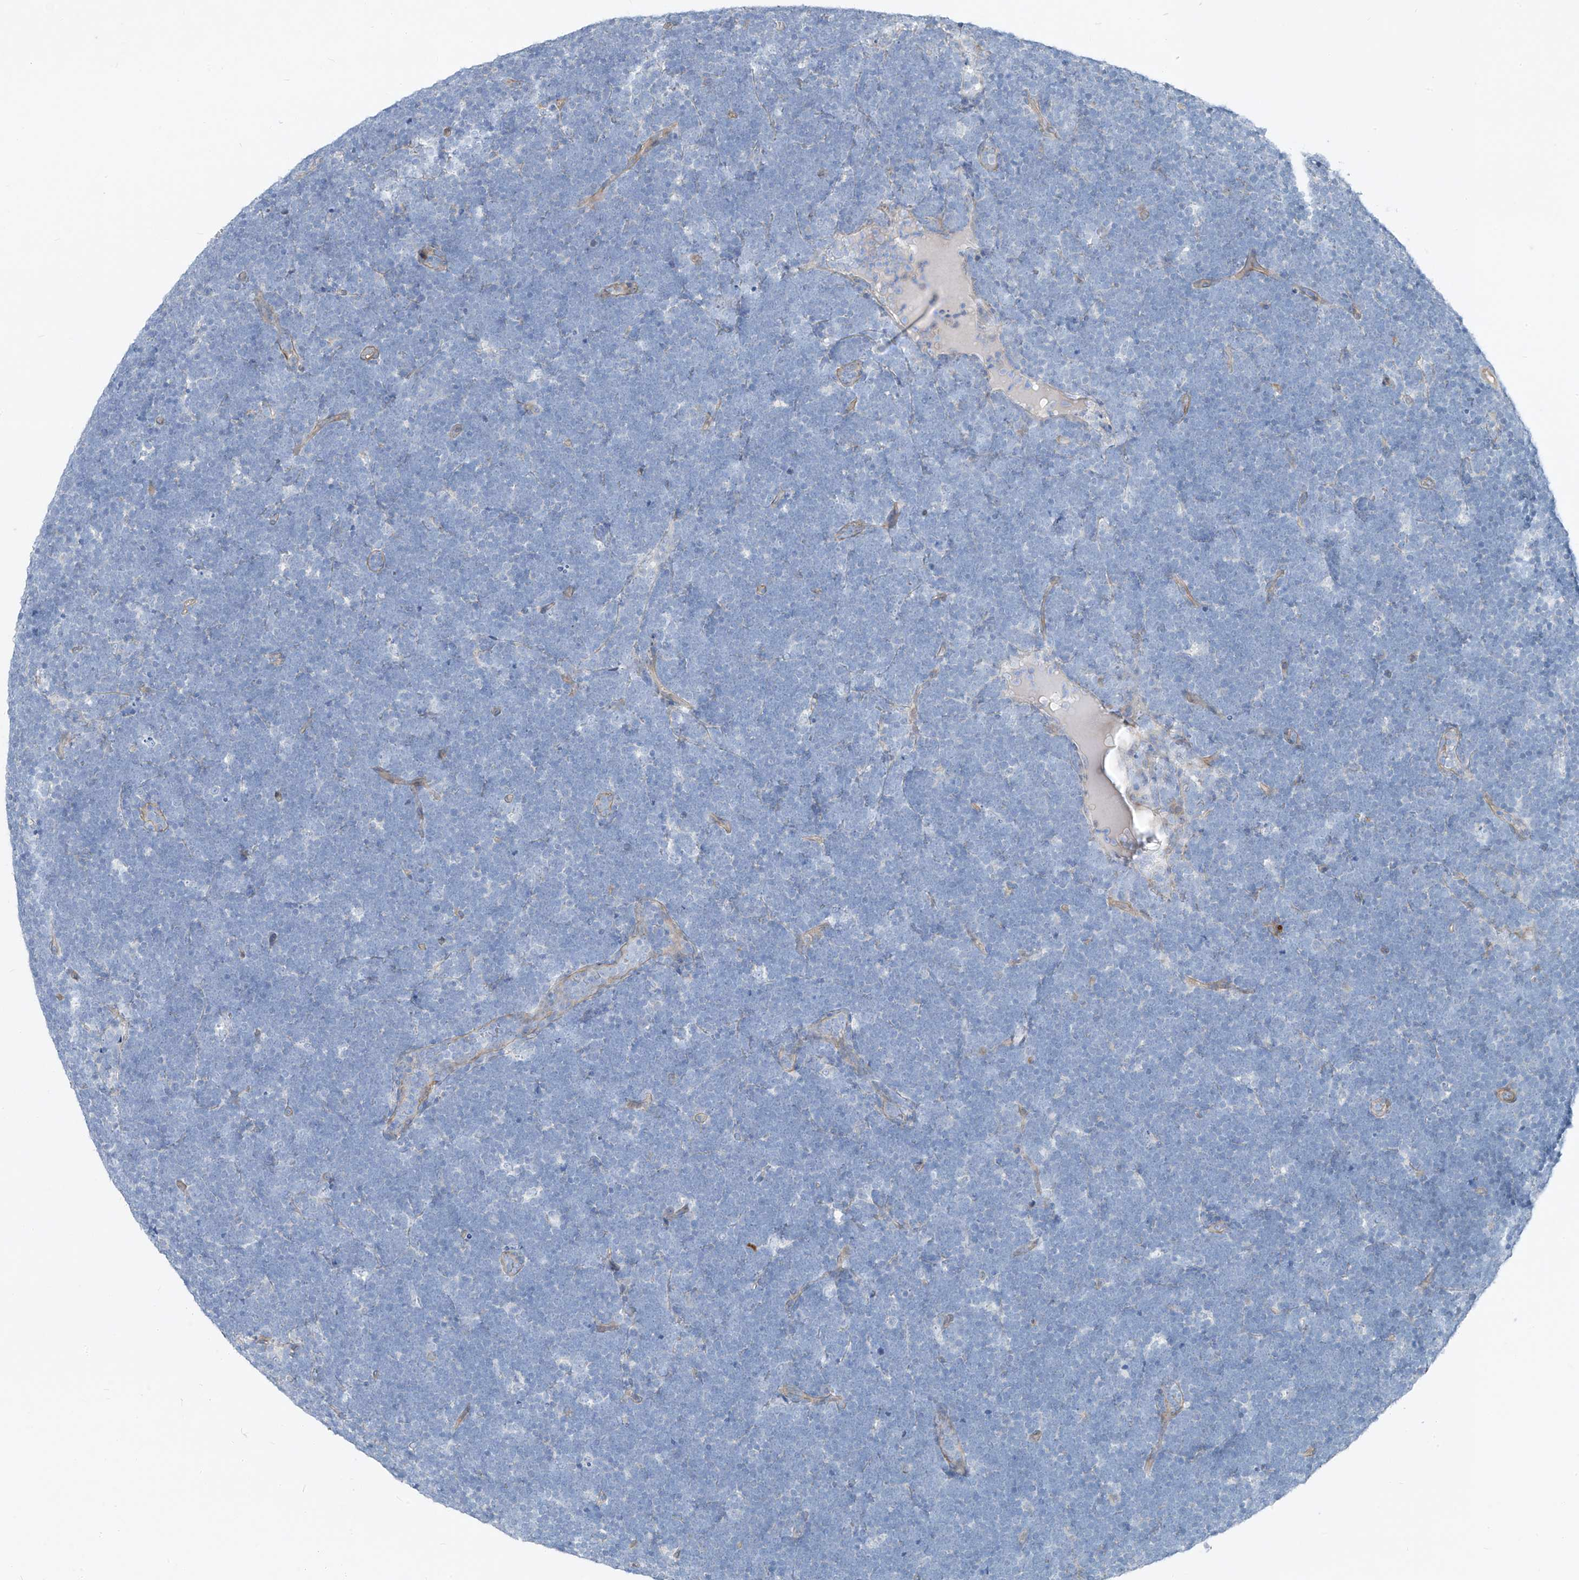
{"staining": {"intensity": "negative", "quantity": "none", "location": "none"}, "tissue": "lymphoma", "cell_type": "Tumor cells", "image_type": "cancer", "snomed": [{"axis": "morphology", "description": "Malignant lymphoma, non-Hodgkin's type, High grade"}, {"axis": "topography", "description": "Lymph node"}], "caption": "High-grade malignant lymphoma, non-Hodgkin's type was stained to show a protein in brown. There is no significant positivity in tumor cells.", "gene": "TNS2", "patient": {"sex": "male", "age": 13}}